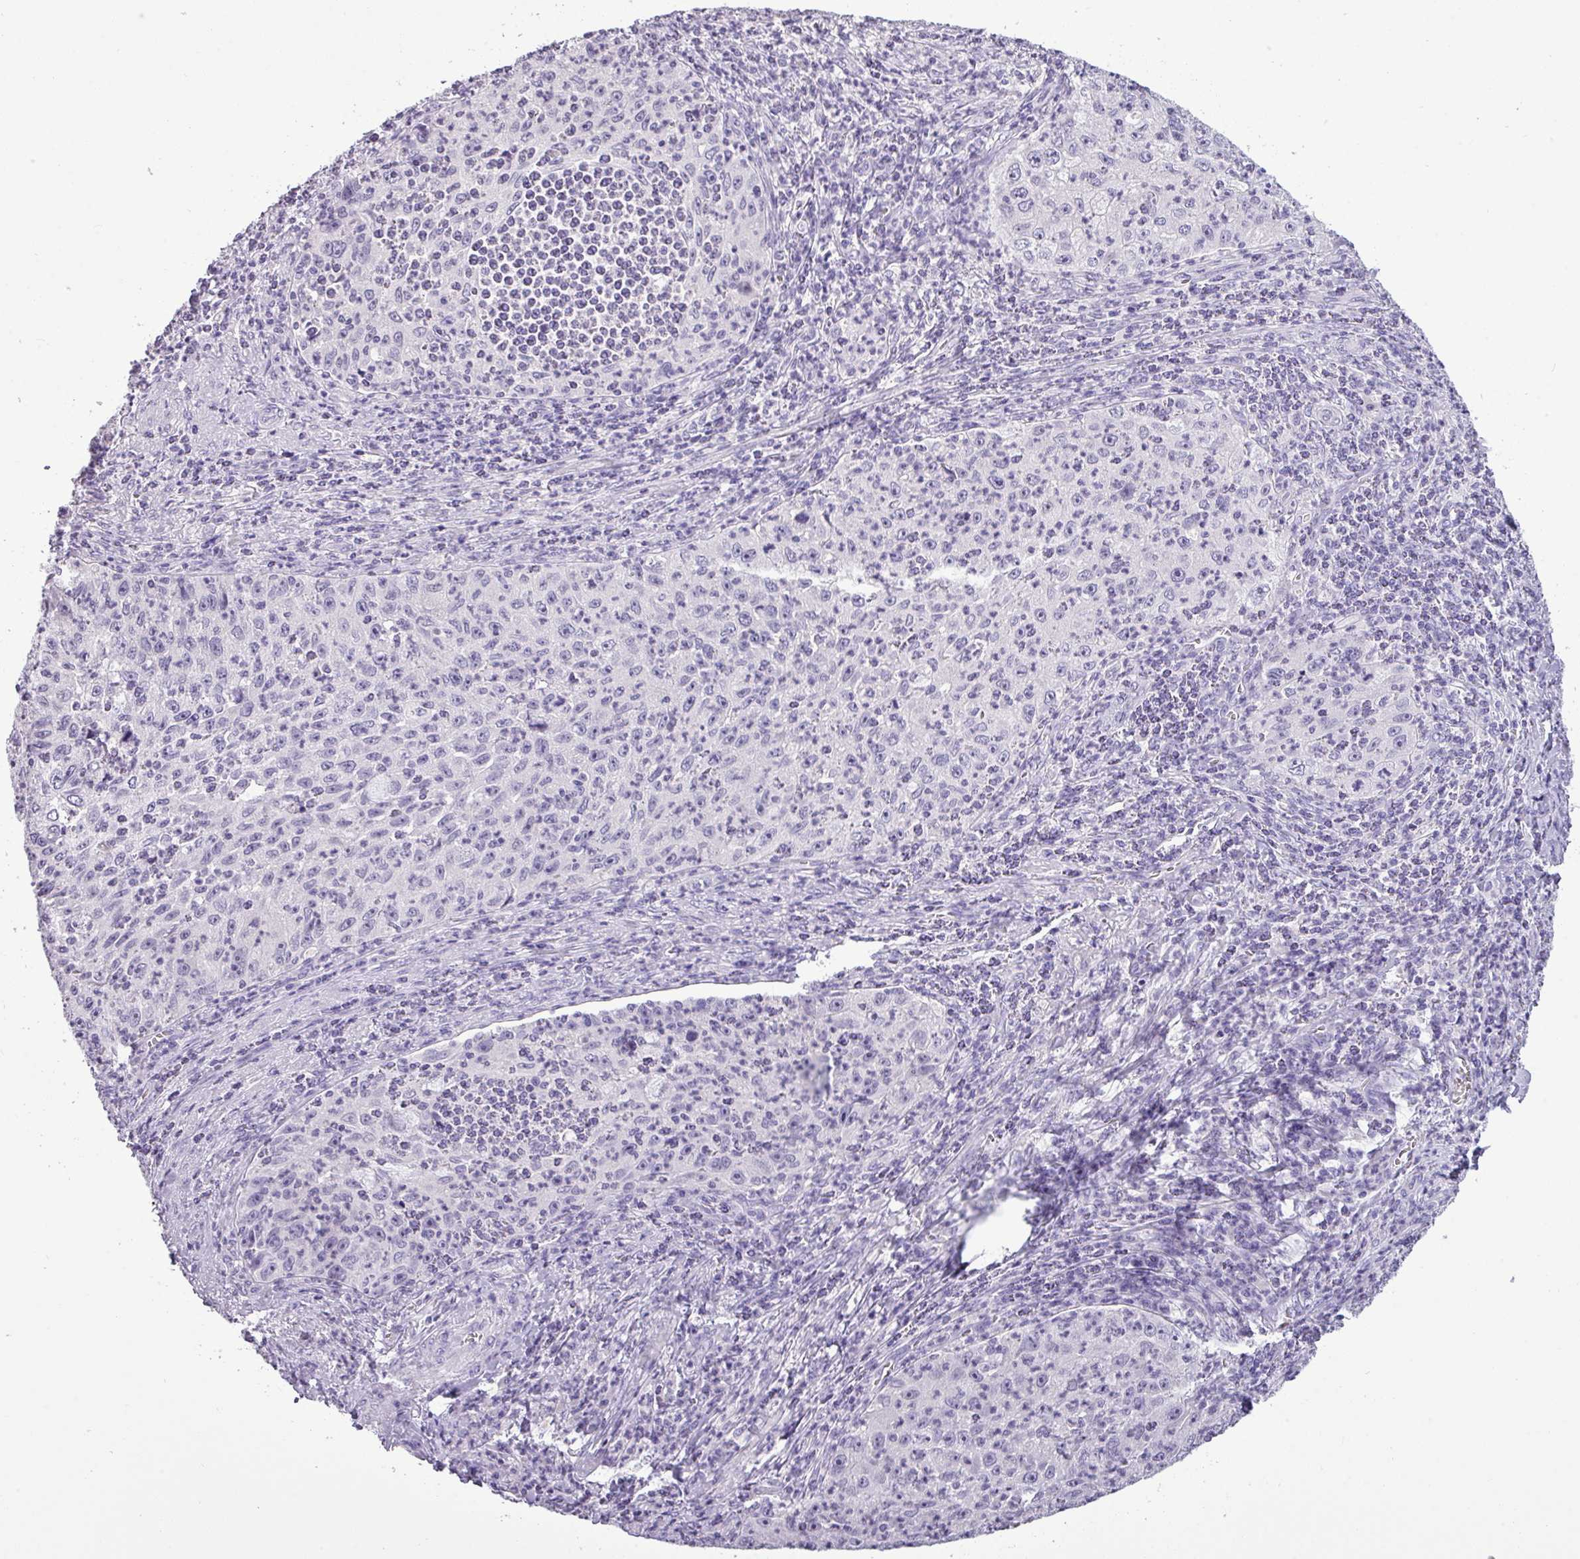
{"staining": {"intensity": "negative", "quantity": "none", "location": "none"}, "tissue": "cervical cancer", "cell_type": "Tumor cells", "image_type": "cancer", "snomed": [{"axis": "morphology", "description": "Squamous cell carcinoma, NOS"}, {"axis": "topography", "description": "Cervix"}], "caption": "The histopathology image shows no significant staining in tumor cells of cervical cancer.", "gene": "TMEM91", "patient": {"sex": "female", "age": 30}}